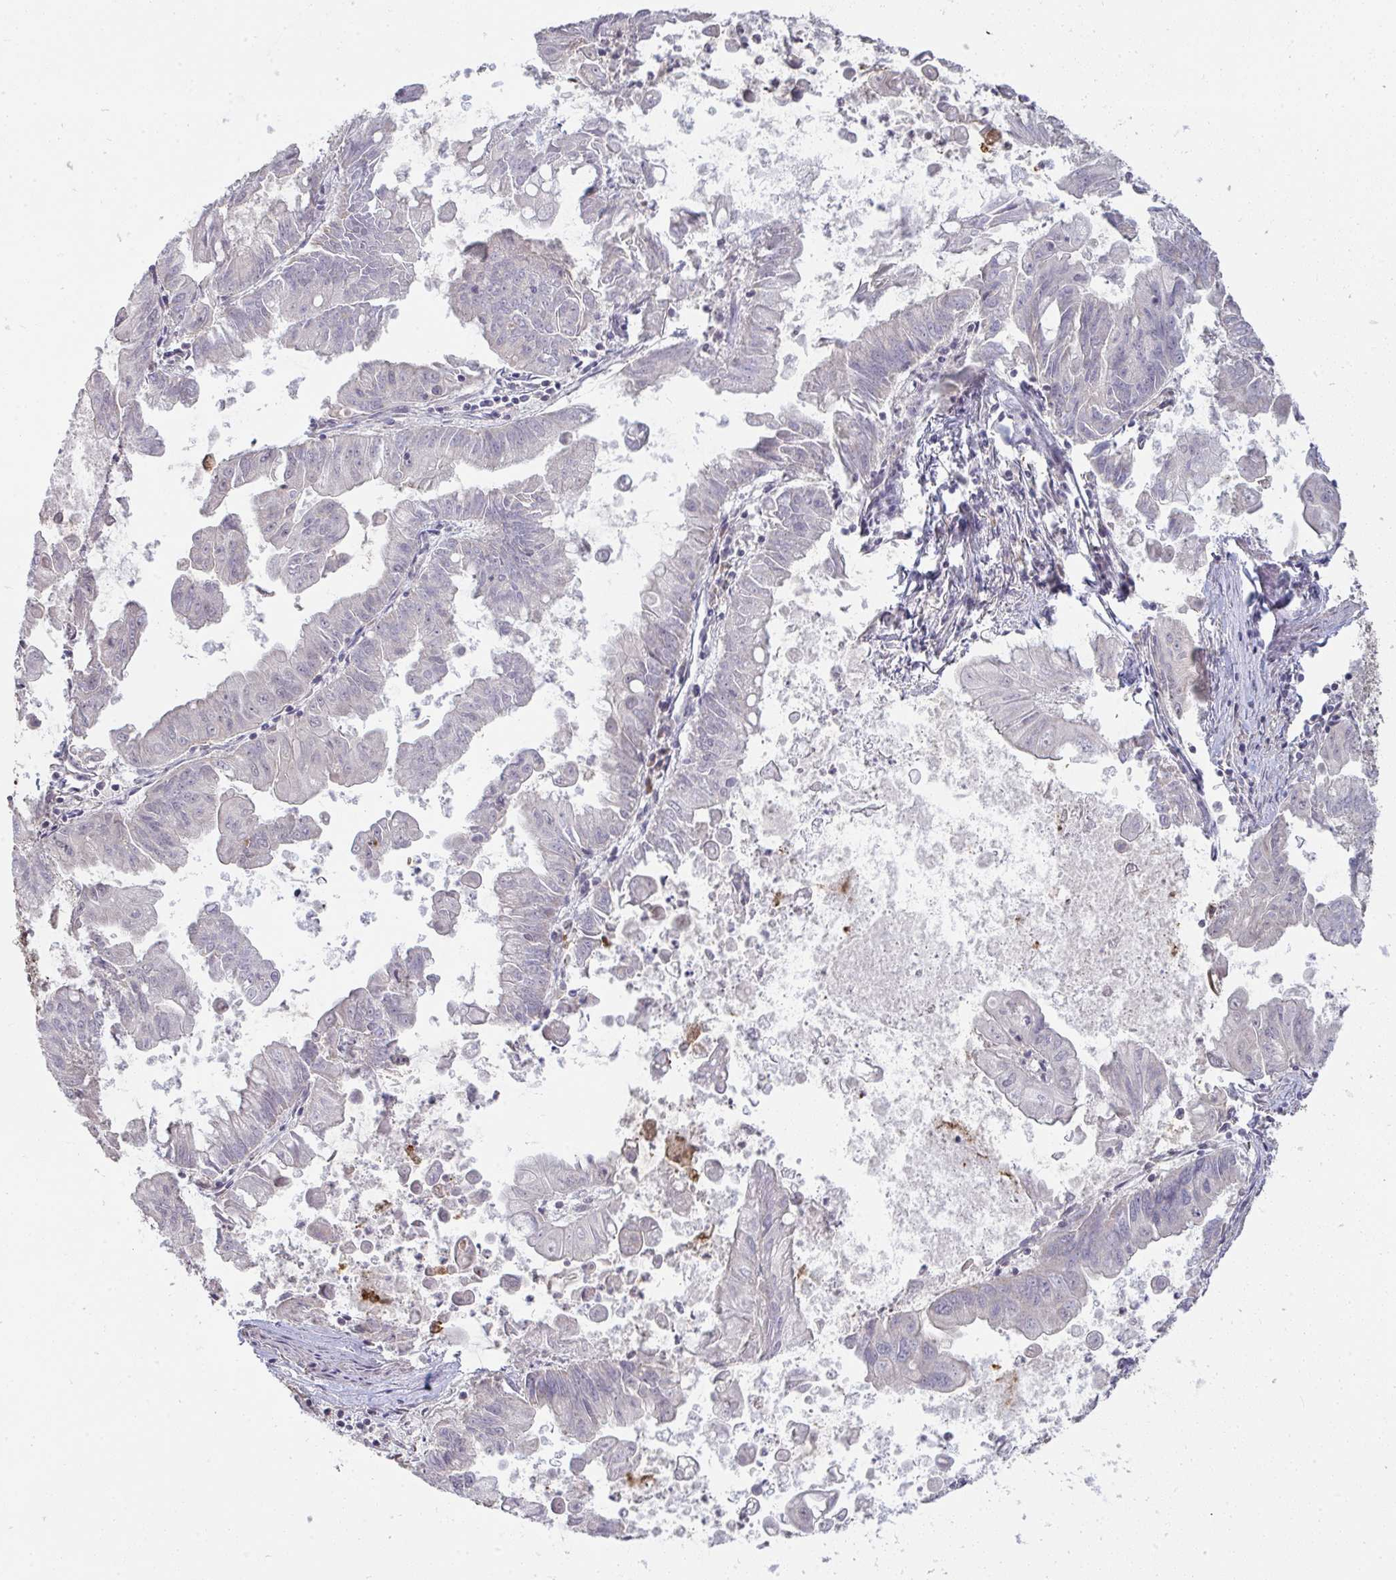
{"staining": {"intensity": "negative", "quantity": "none", "location": "none"}, "tissue": "stomach cancer", "cell_type": "Tumor cells", "image_type": "cancer", "snomed": [{"axis": "morphology", "description": "Adenocarcinoma, NOS"}, {"axis": "topography", "description": "Stomach, upper"}], "caption": "Immunohistochemistry of stomach cancer displays no staining in tumor cells.", "gene": "SAP30", "patient": {"sex": "male", "age": 80}}